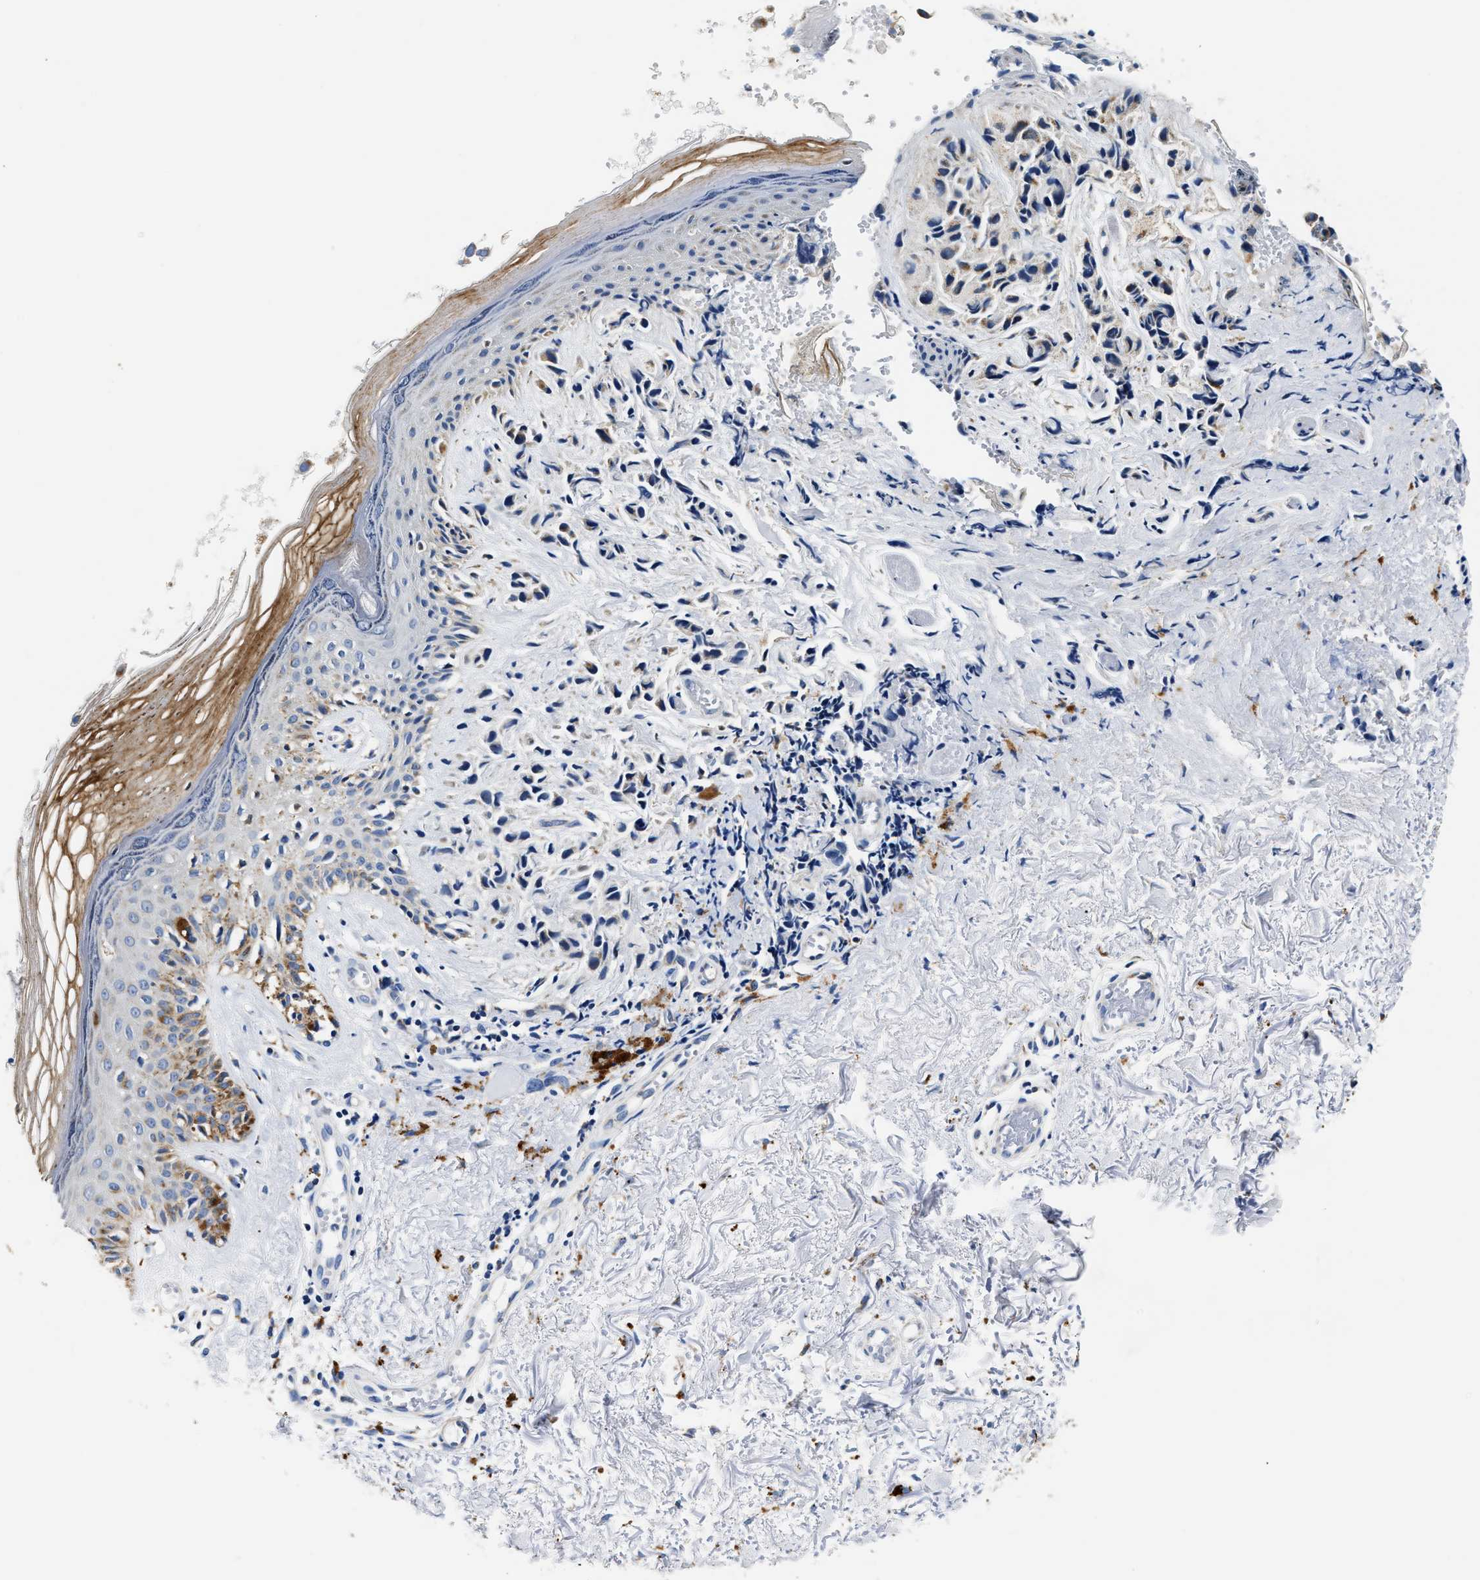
{"staining": {"intensity": "weak", "quantity": "25%-75%", "location": "cytoplasmic/membranous"}, "tissue": "melanoma", "cell_type": "Tumor cells", "image_type": "cancer", "snomed": [{"axis": "morphology", "description": "Malignant melanoma, NOS"}, {"axis": "topography", "description": "Skin"}], "caption": "An IHC histopathology image of tumor tissue is shown. Protein staining in brown shows weak cytoplasmic/membranous positivity in malignant melanoma within tumor cells.", "gene": "ACADVL", "patient": {"sex": "female", "age": 58}}